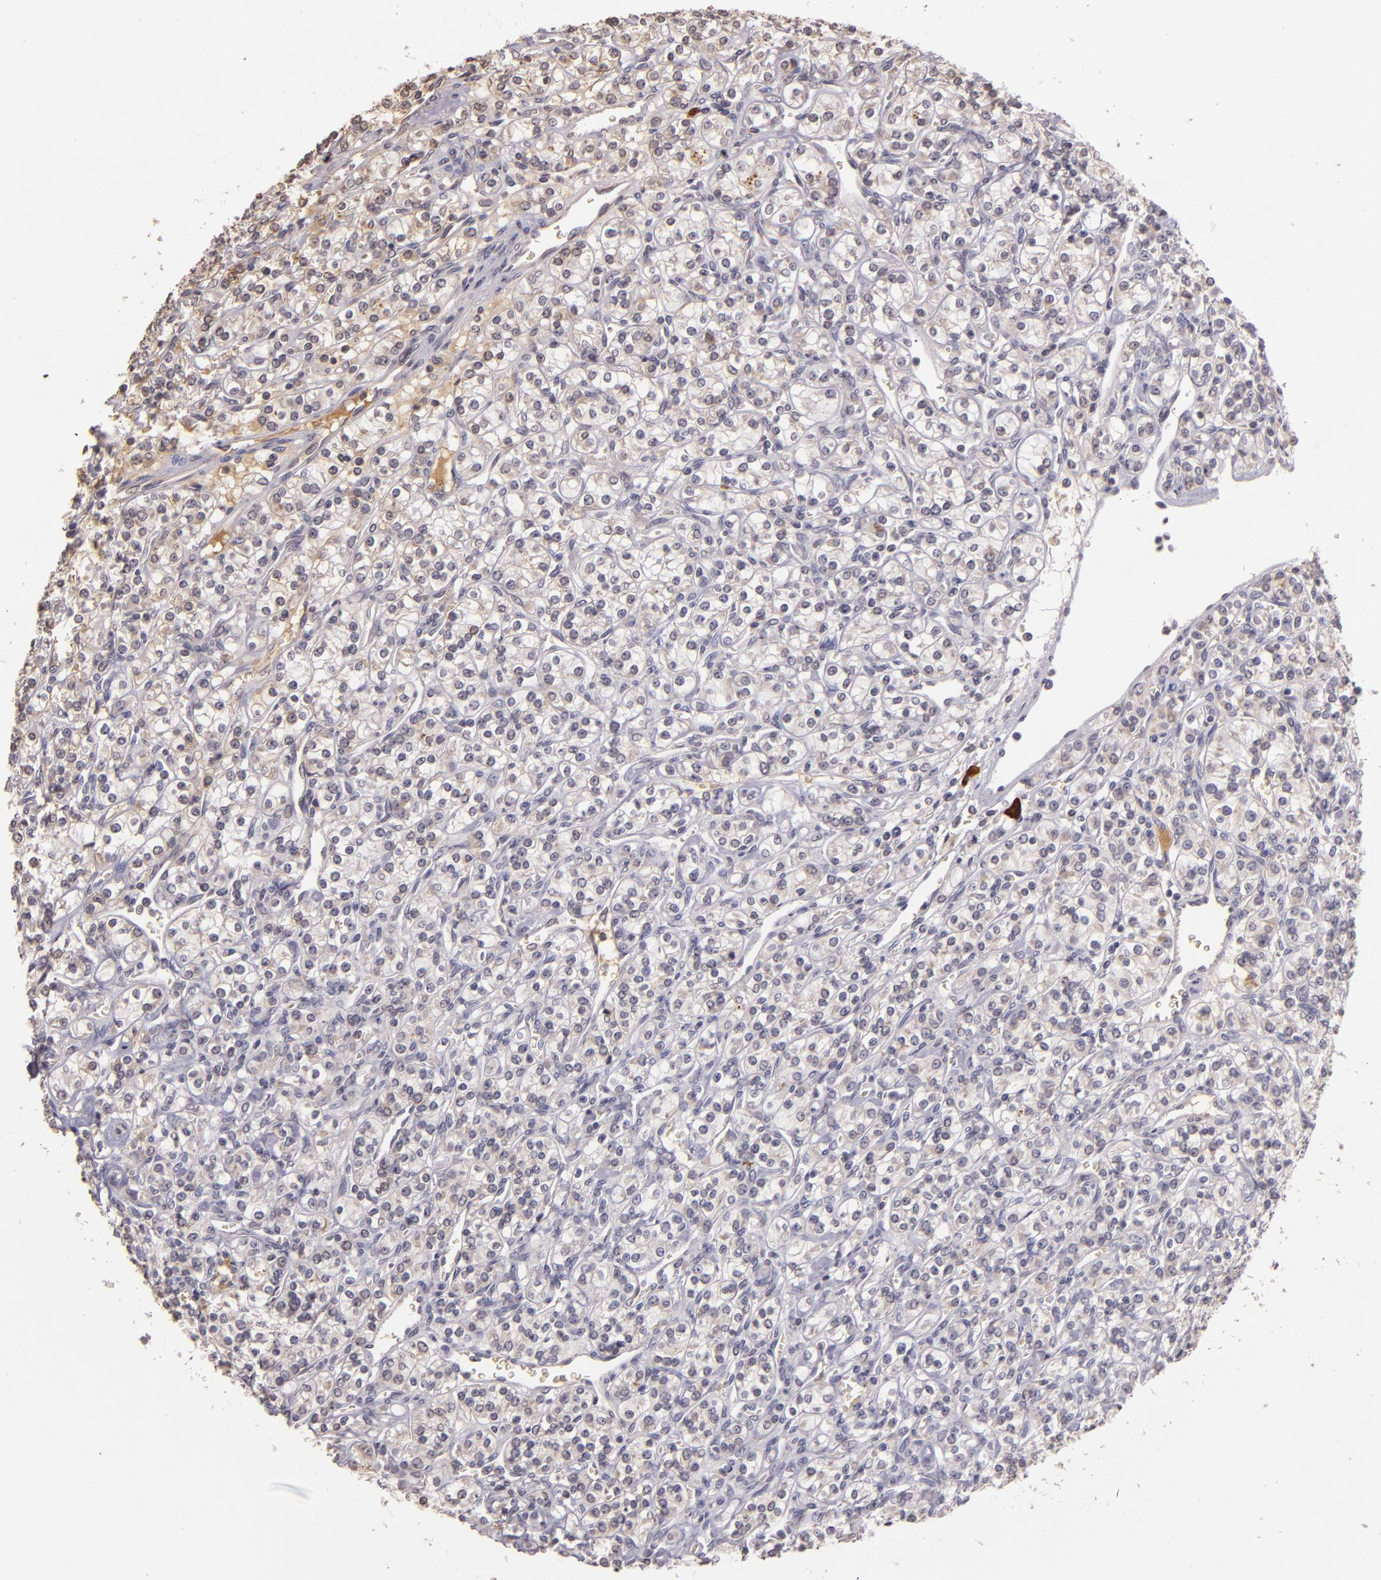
{"staining": {"intensity": "negative", "quantity": "none", "location": "none"}, "tissue": "renal cancer", "cell_type": "Tumor cells", "image_type": "cancer", "snomed": [{"axis": "morphology", "description": "Adenocarcinoma, NOS"}, {"axis": "topography", "description": "Kidney"}], "caption": "There is no significant expression in tumor cells of renal adenocarcinoma.", "gene": "ABL1", "patient": {"sex": "male", "age": 77}}